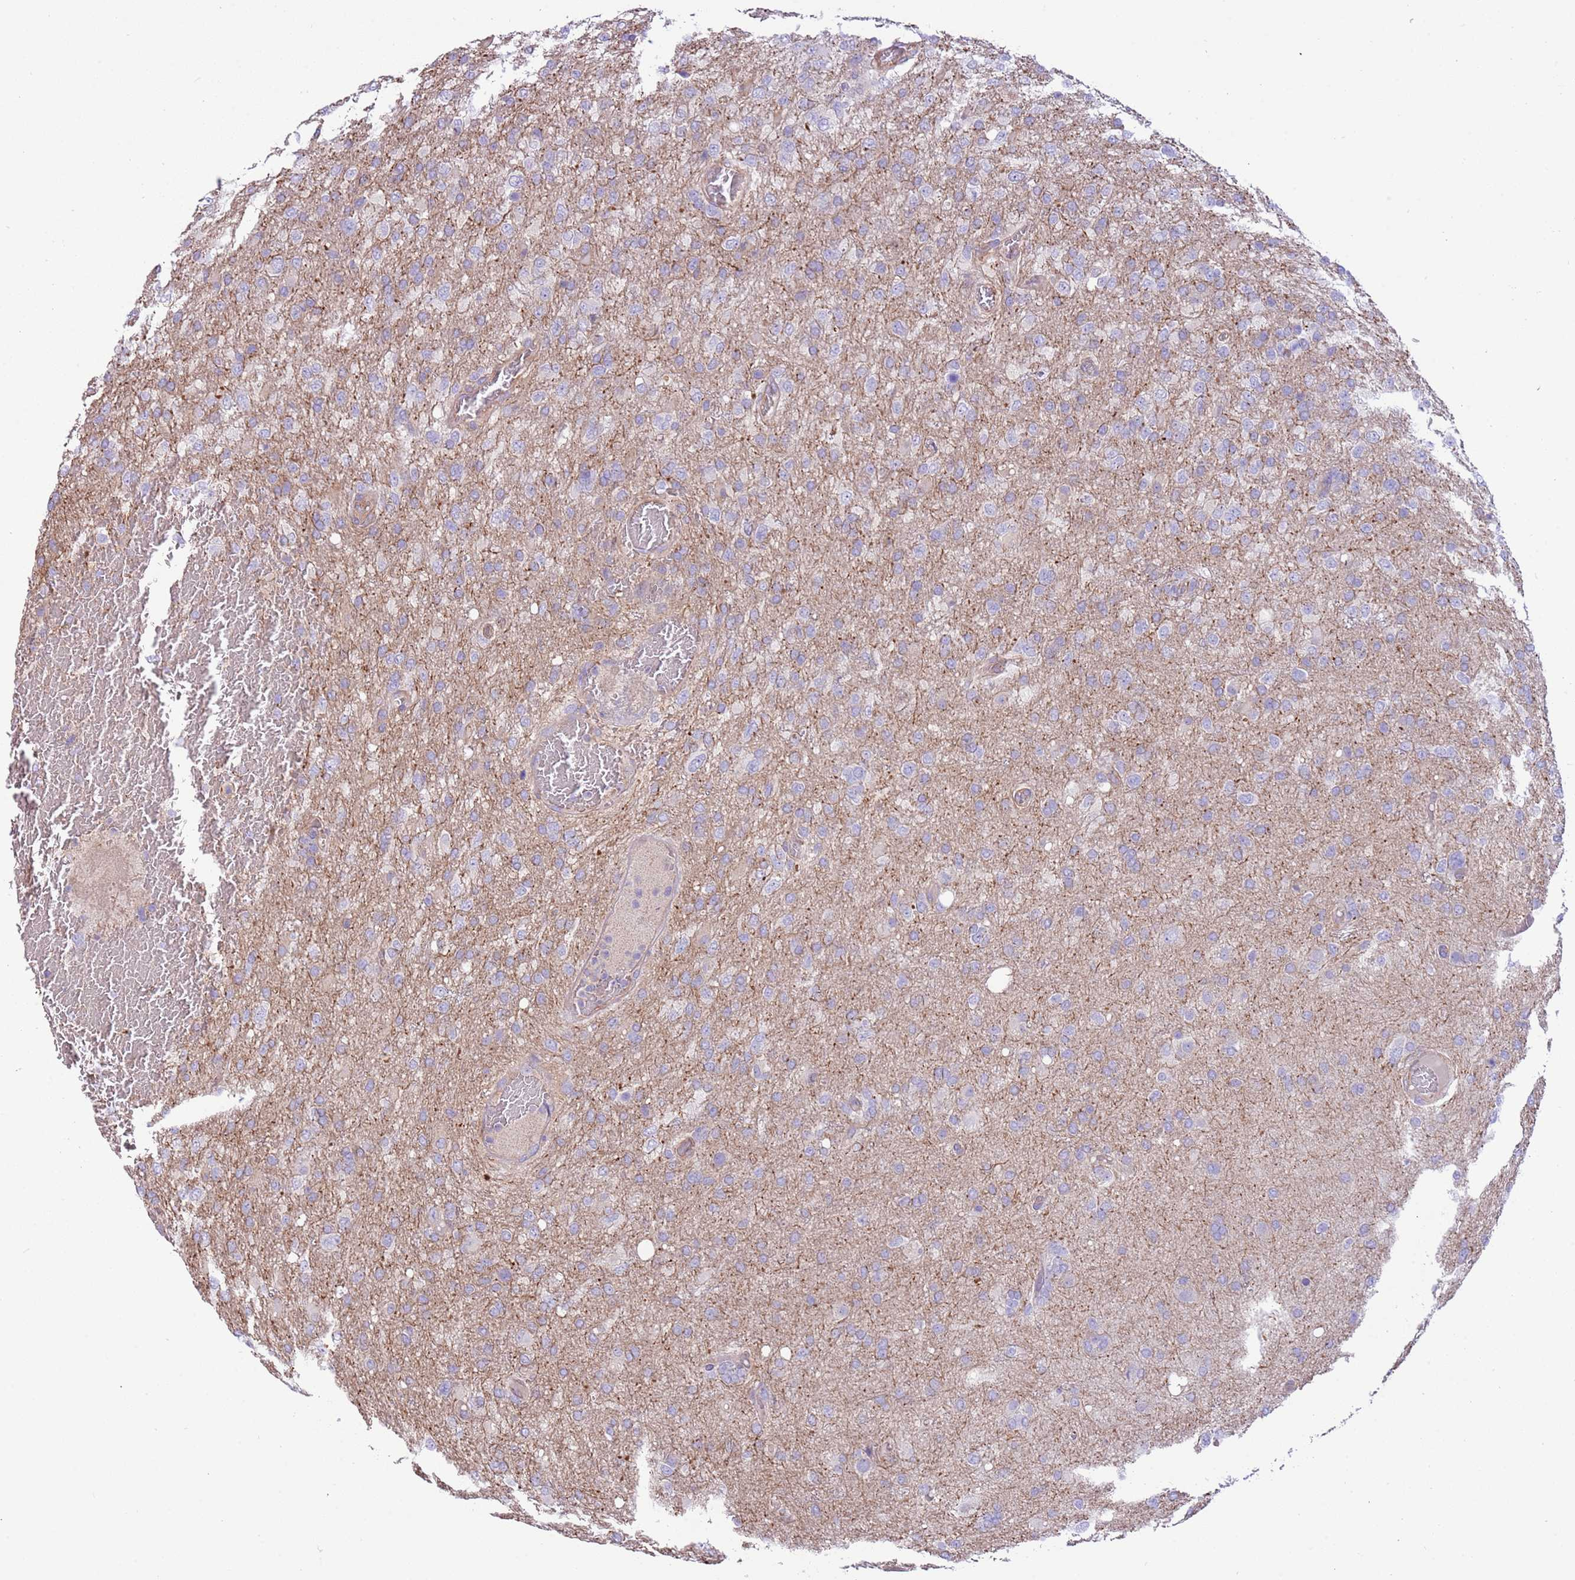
{"staining": {"intensity": "negative", "quantity": "none", "location": "none"}, "tissue": "glioma", "cell_type": "Tumor cells", "image_type": "cancer", "snomed": [{"axis": "morphology", "description": "Glioma, malignant, High grade"}, {"axis": "topography", "description": "Brain"}], "caption": "There is no significant positivity in tumor cells of high-grade glioma (malignant).", "gene": "NAALADL1", "patient": {"sex": "female", "age": 74}}